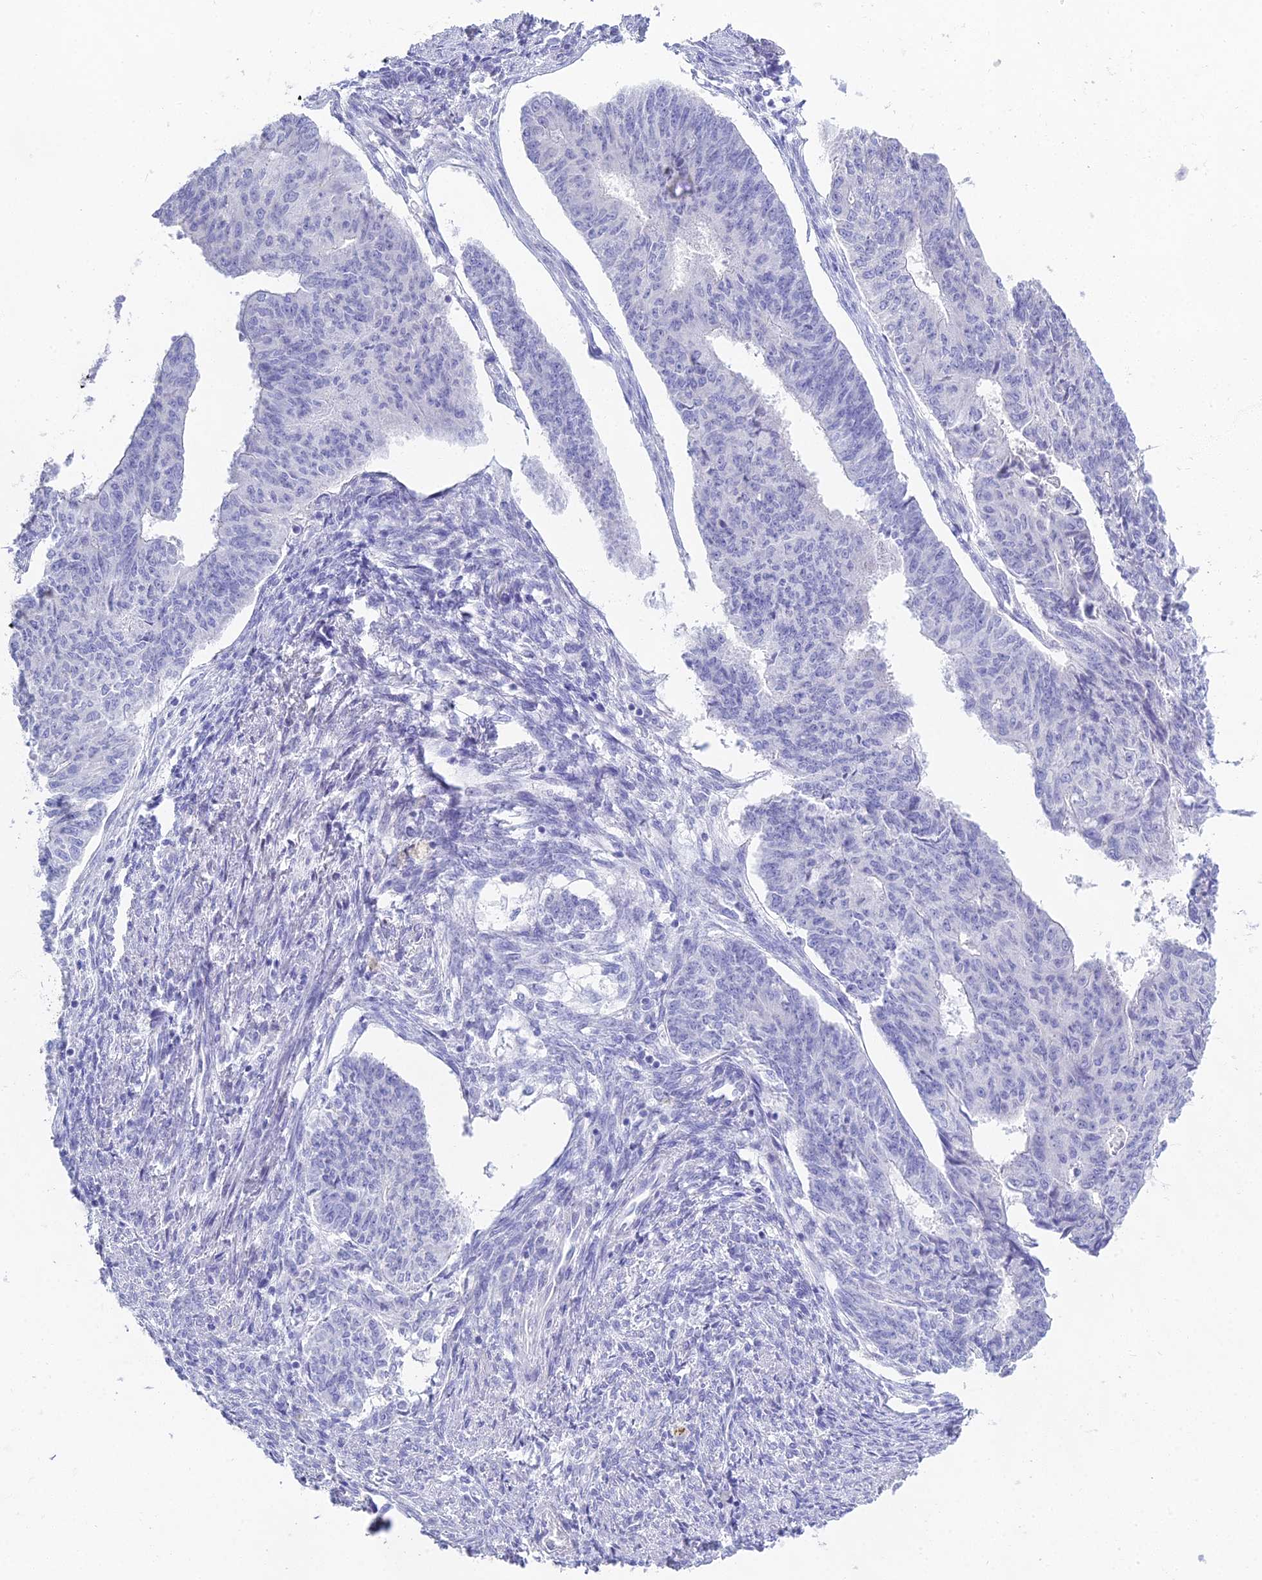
{"staining": {"intensity": "negative", "quantity": "none", "location": "none"}, "tissue": "endometrial cancer", "cell_type": "Tumor cells", "image_type": "cancer", "snomed": [{"axis": "morphology", "description": "Adenocarcinoma, NOS"}, {"axis": "topography", "description": "Endometrium"}], "caption": "A high-resolution photomicrograph shows IHC staining of endometrial cancer (adenocarcinoma), which exhibits no significant positivity in tumor cells.", "gene": "S100A7", "patient": {"sex": "female", "age": 32}}